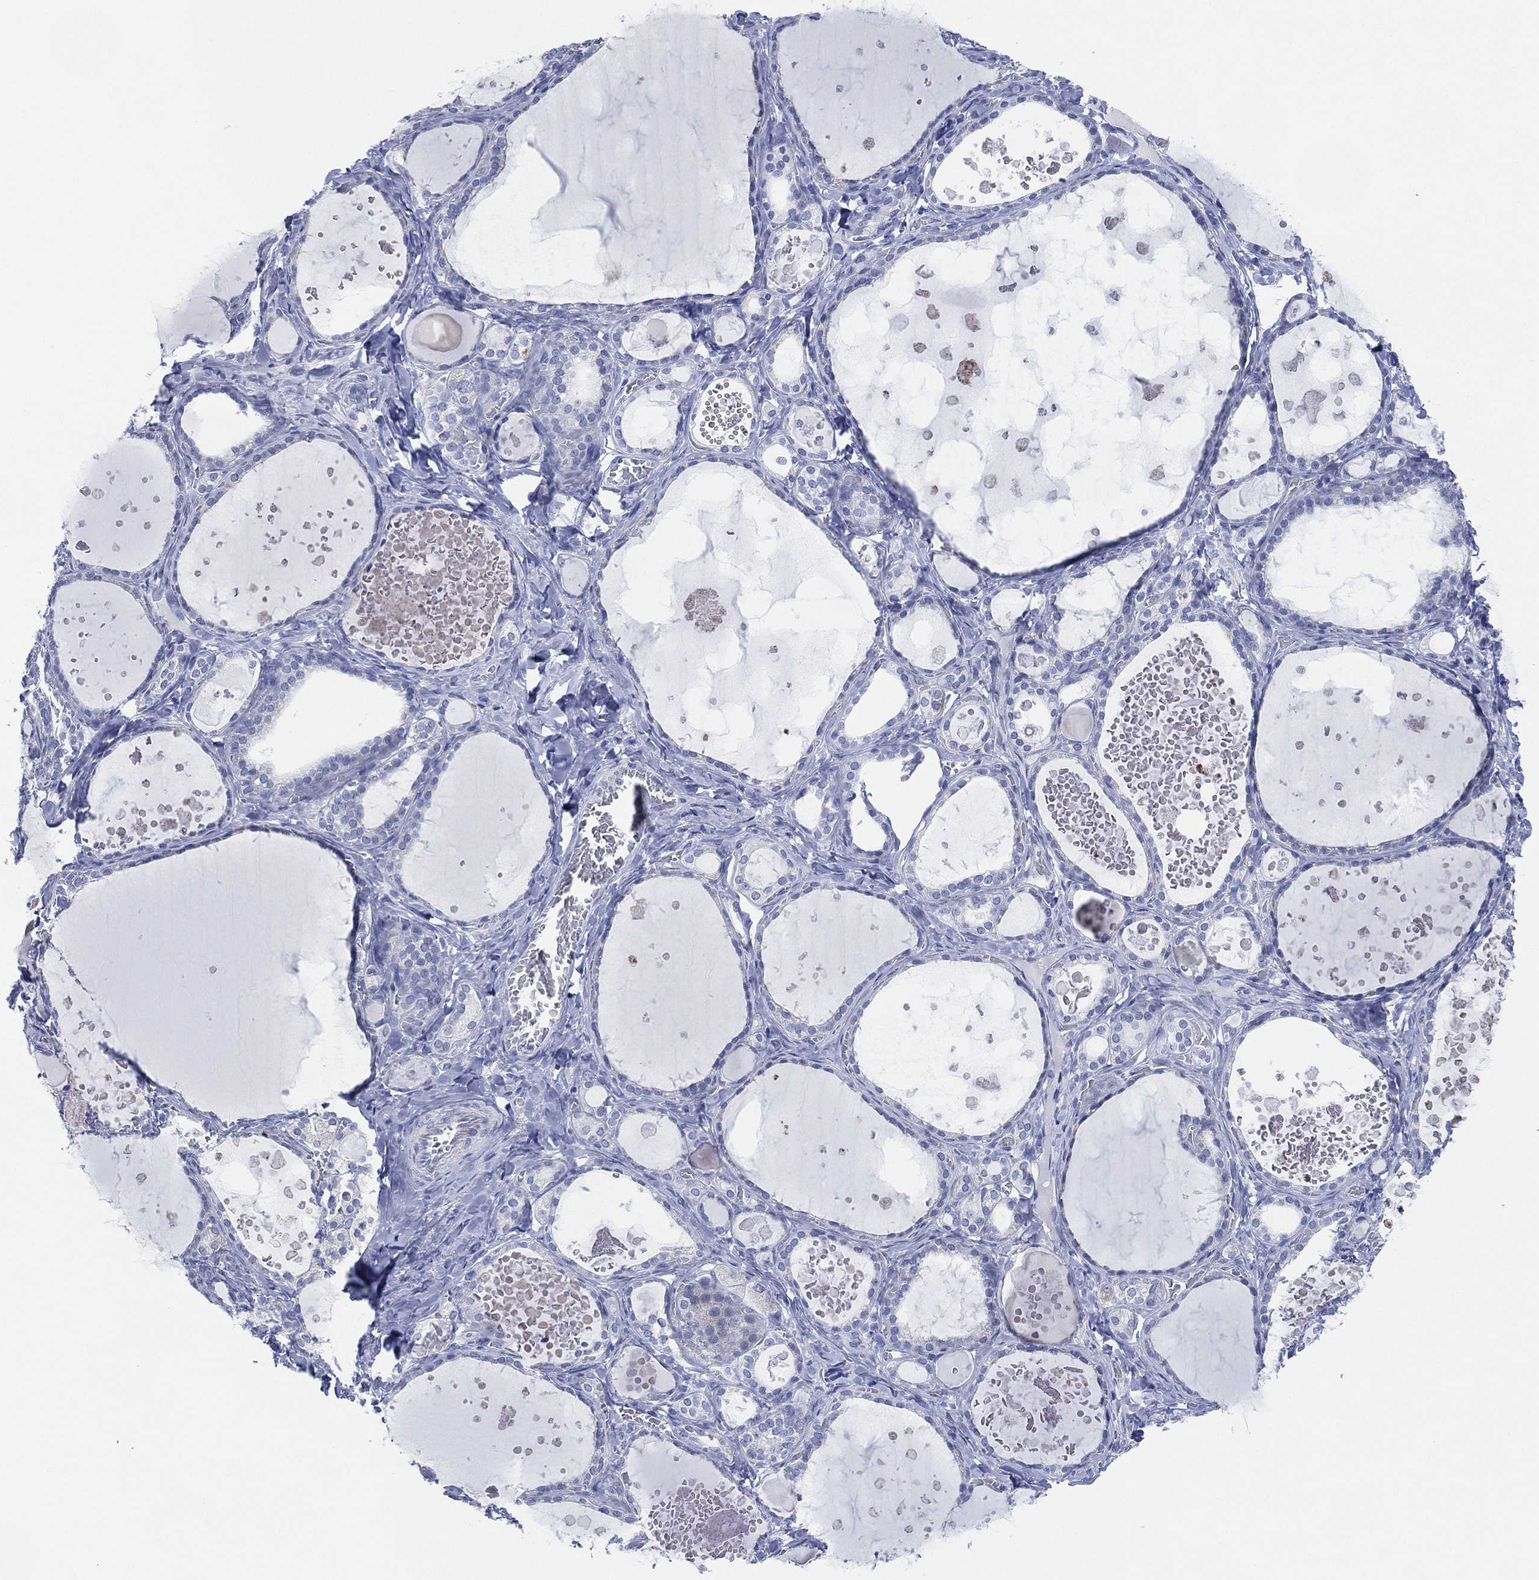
{"staining": {"intensity": "negative", "quantity": "none", "location": "none"}, "tissue": "thyroid gland", "cell_type": "Glandular cells", "image_type": "normal", "snomed": [{"axis": "morphology", "description": "Normal tissue, NOS"}, {"axis": "topography", "description": "Thyroid gland"}], "caption": "DAB (3,3'-diaminobenzidine) immunohistochemical staining of unremarkable thyroid gland displays no significant positivity in glandular cells.", "gene": "ADAD2", "patient": {"sex": "female", "age": 56}}